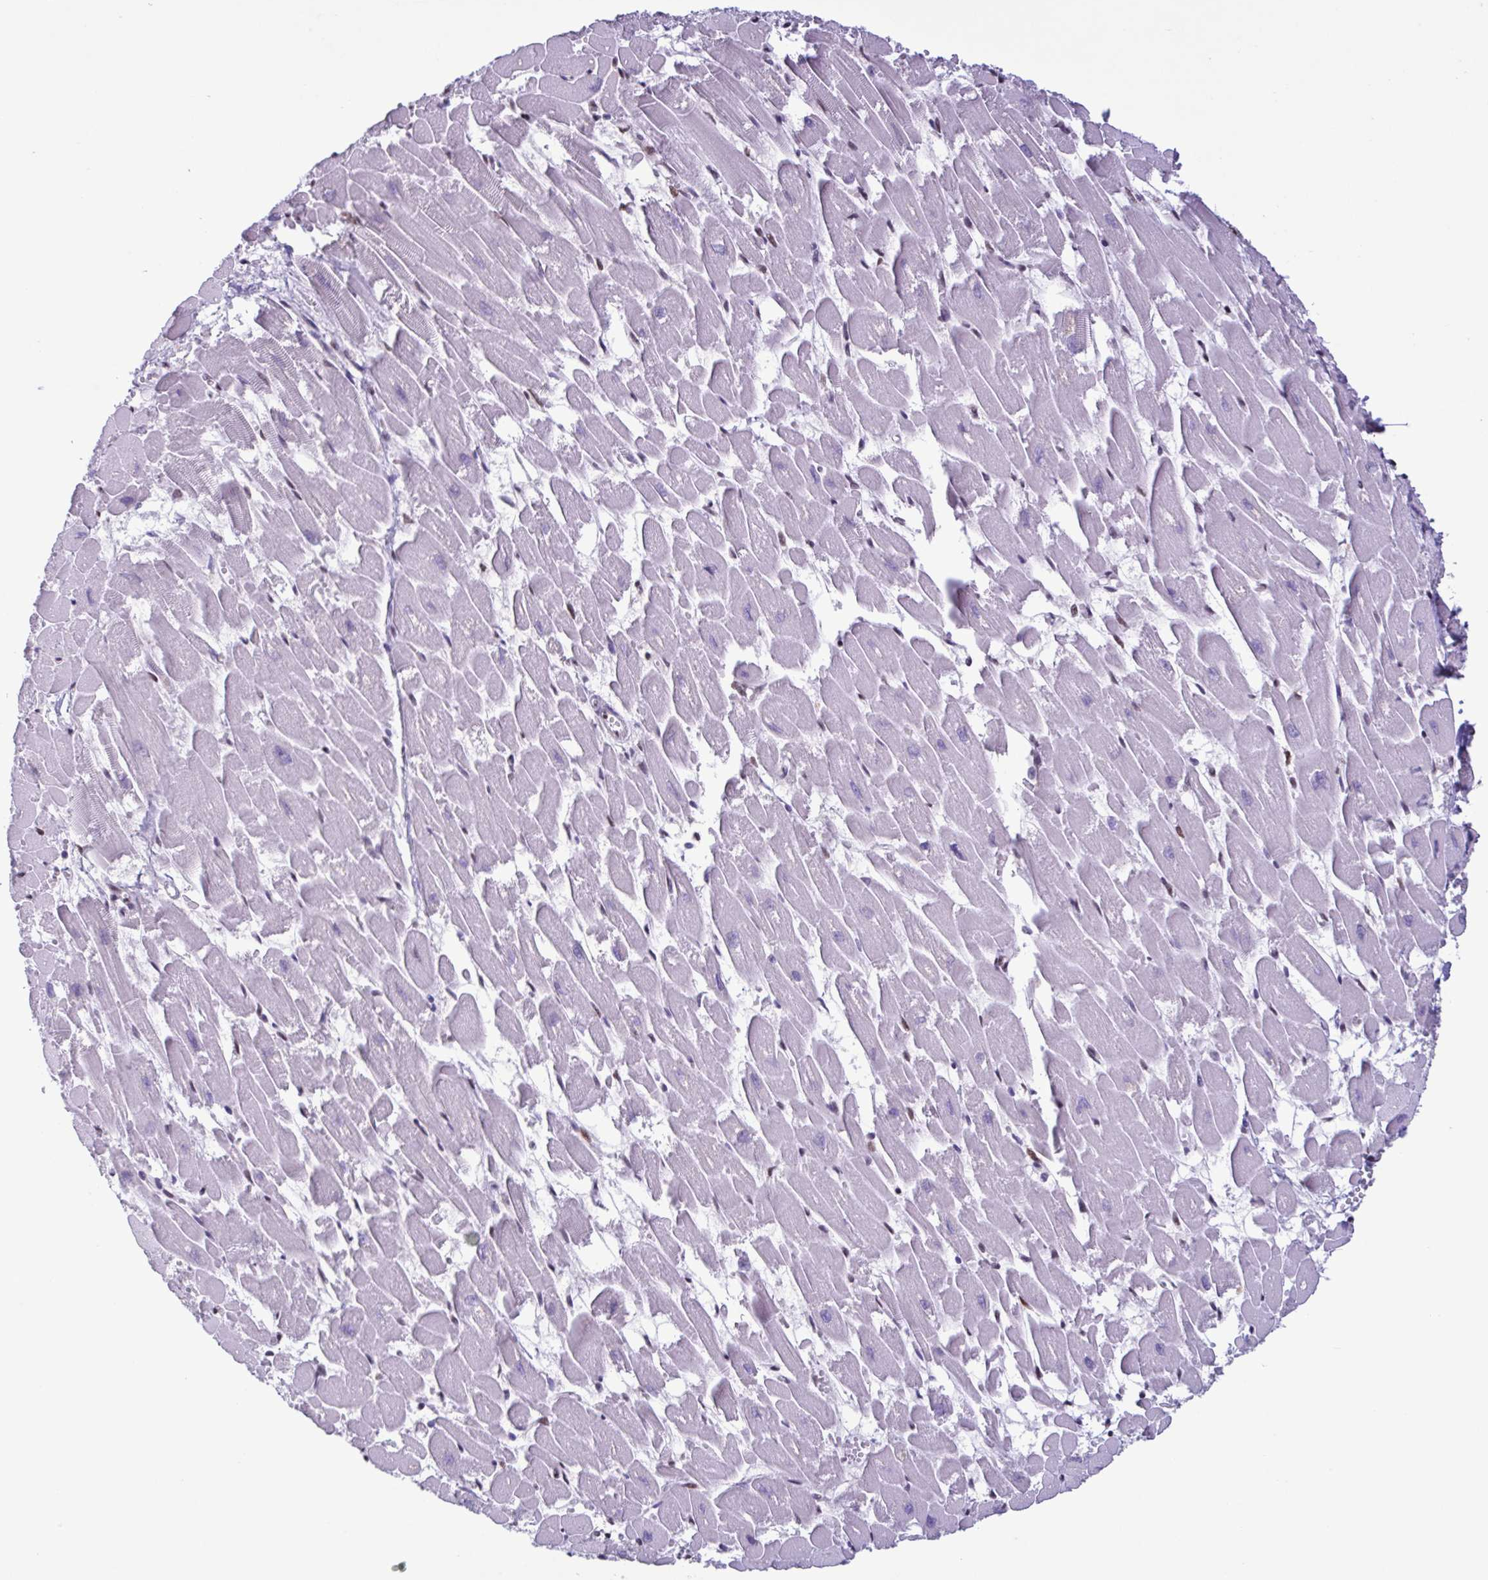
{"staining": {"intensity": "moderate", "quantity": "25%-75%", "location": "nuclear"}, "tissue": "heart muscle", "cell_type": "Cardiomyocytes", "image_type": "normal", "snomed": [{"axis": "morphology", "description": "Normal tissue, NOS"}, {"axis": "topography", "description": "Heart"}], "caption": "An image showing moderate nuclear positivity in about 25%-75% of cardiomyocytes in benign heart muscle, as visualized by brown immunohistochemical staining.", "gene": "TIMM21", "patient": {"sex": "female", "age": 52}}